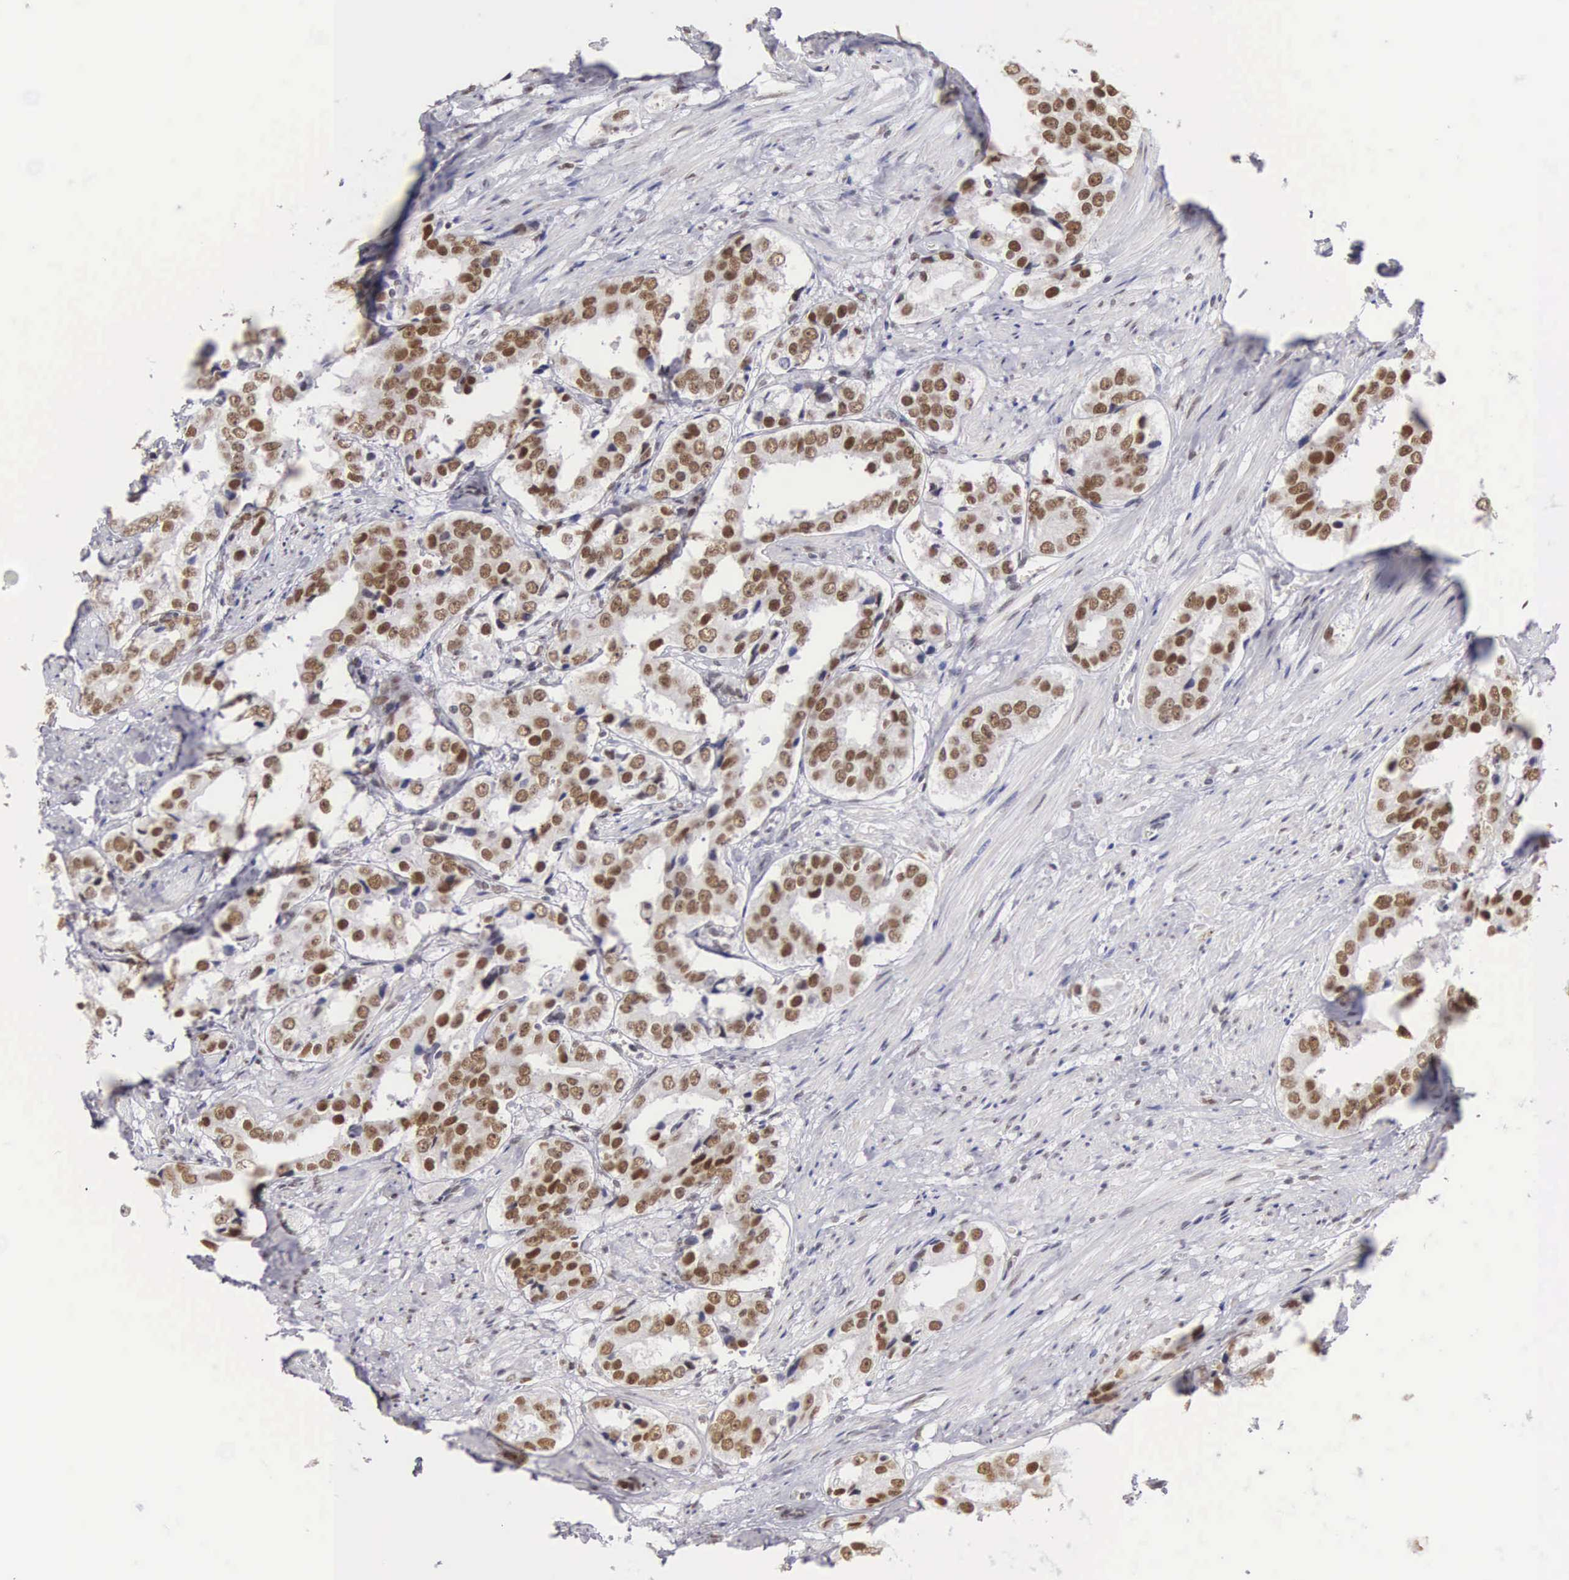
{"staining": {"intensity": "strong", "quantity": ">75%", "location": "nuclear"}, "tissue": "prostate cancer", "cell_type": "Tumor cells", "image_type": "cancer", "snomed": [{"axis": "morphology", "description": "Adenocarcinoma, Medium grade"}, {"axis": "topography", "description": "Prostate"}], "caption": "A brown stain labels strong nuclear expression of a protein in prostate cancer (medium-grade adenocarcinoma) tumor cells.", "gene": "CSTF2", "patient": {"sex": "male", "age": 73}}